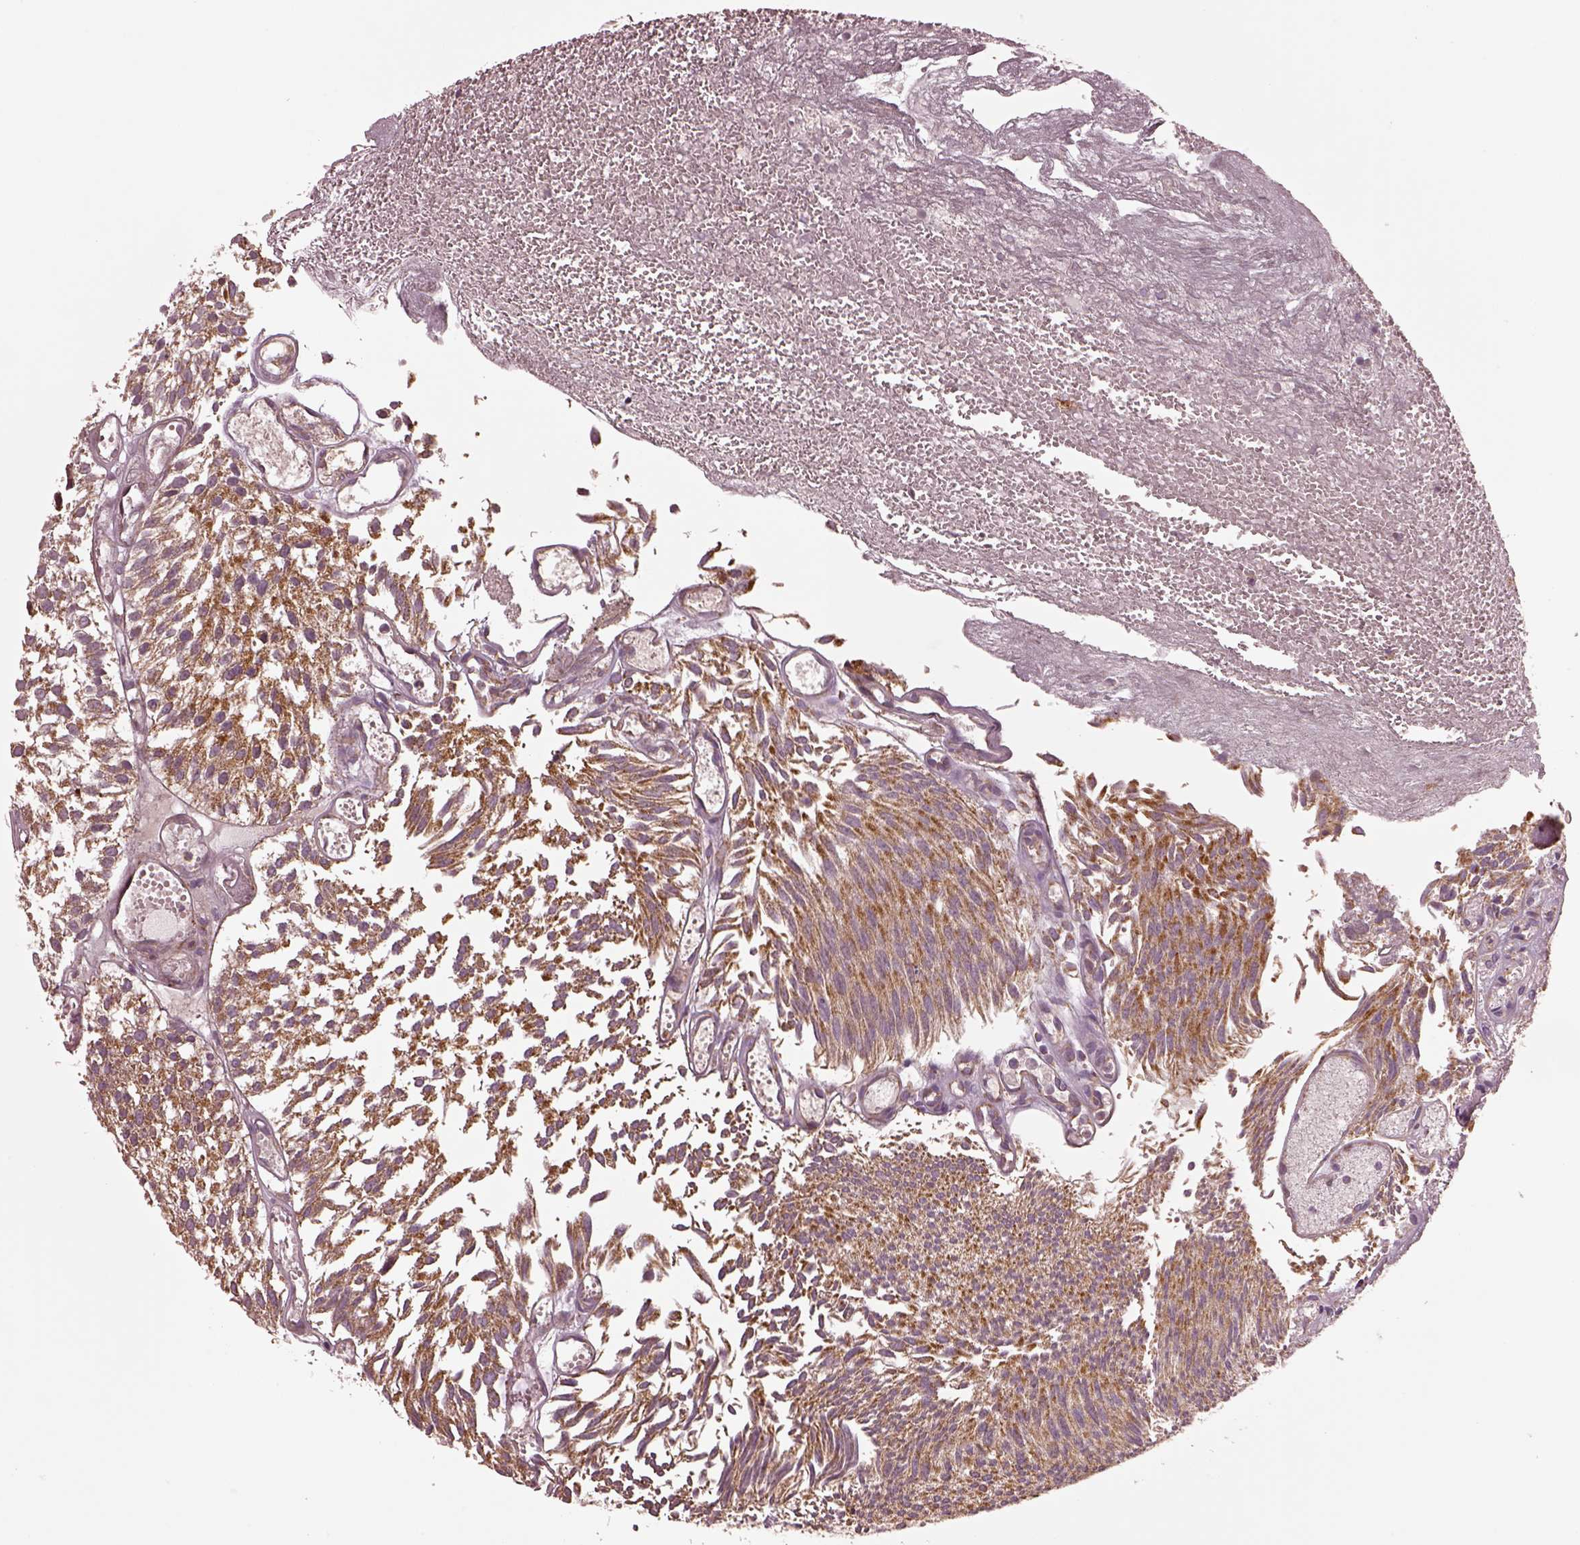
{"staining": {"intensity": "moderate", "quantity": ">75%", "location": "cytoplasmic/membranous"}, "tissue": "urothelial cancer", "cell_type": "Tumor cells", "image_type": "cancer", "snomed": [{"axis": "morphology", "description": "Urothelial carcinoma, Low grade"}, {"axis": "topography", "description": "Urinary bladder"}], "caption": "IHC histopathology image of urothelial carcinoma (low-grade) stained for a protein (brown), which exhibits medium levels of moderate cytoplasmic/membranous positivity in approximately >75% of tumor cells.", "gene": "SEL1L3", "patient": {"sex": "male", "age": 79}}